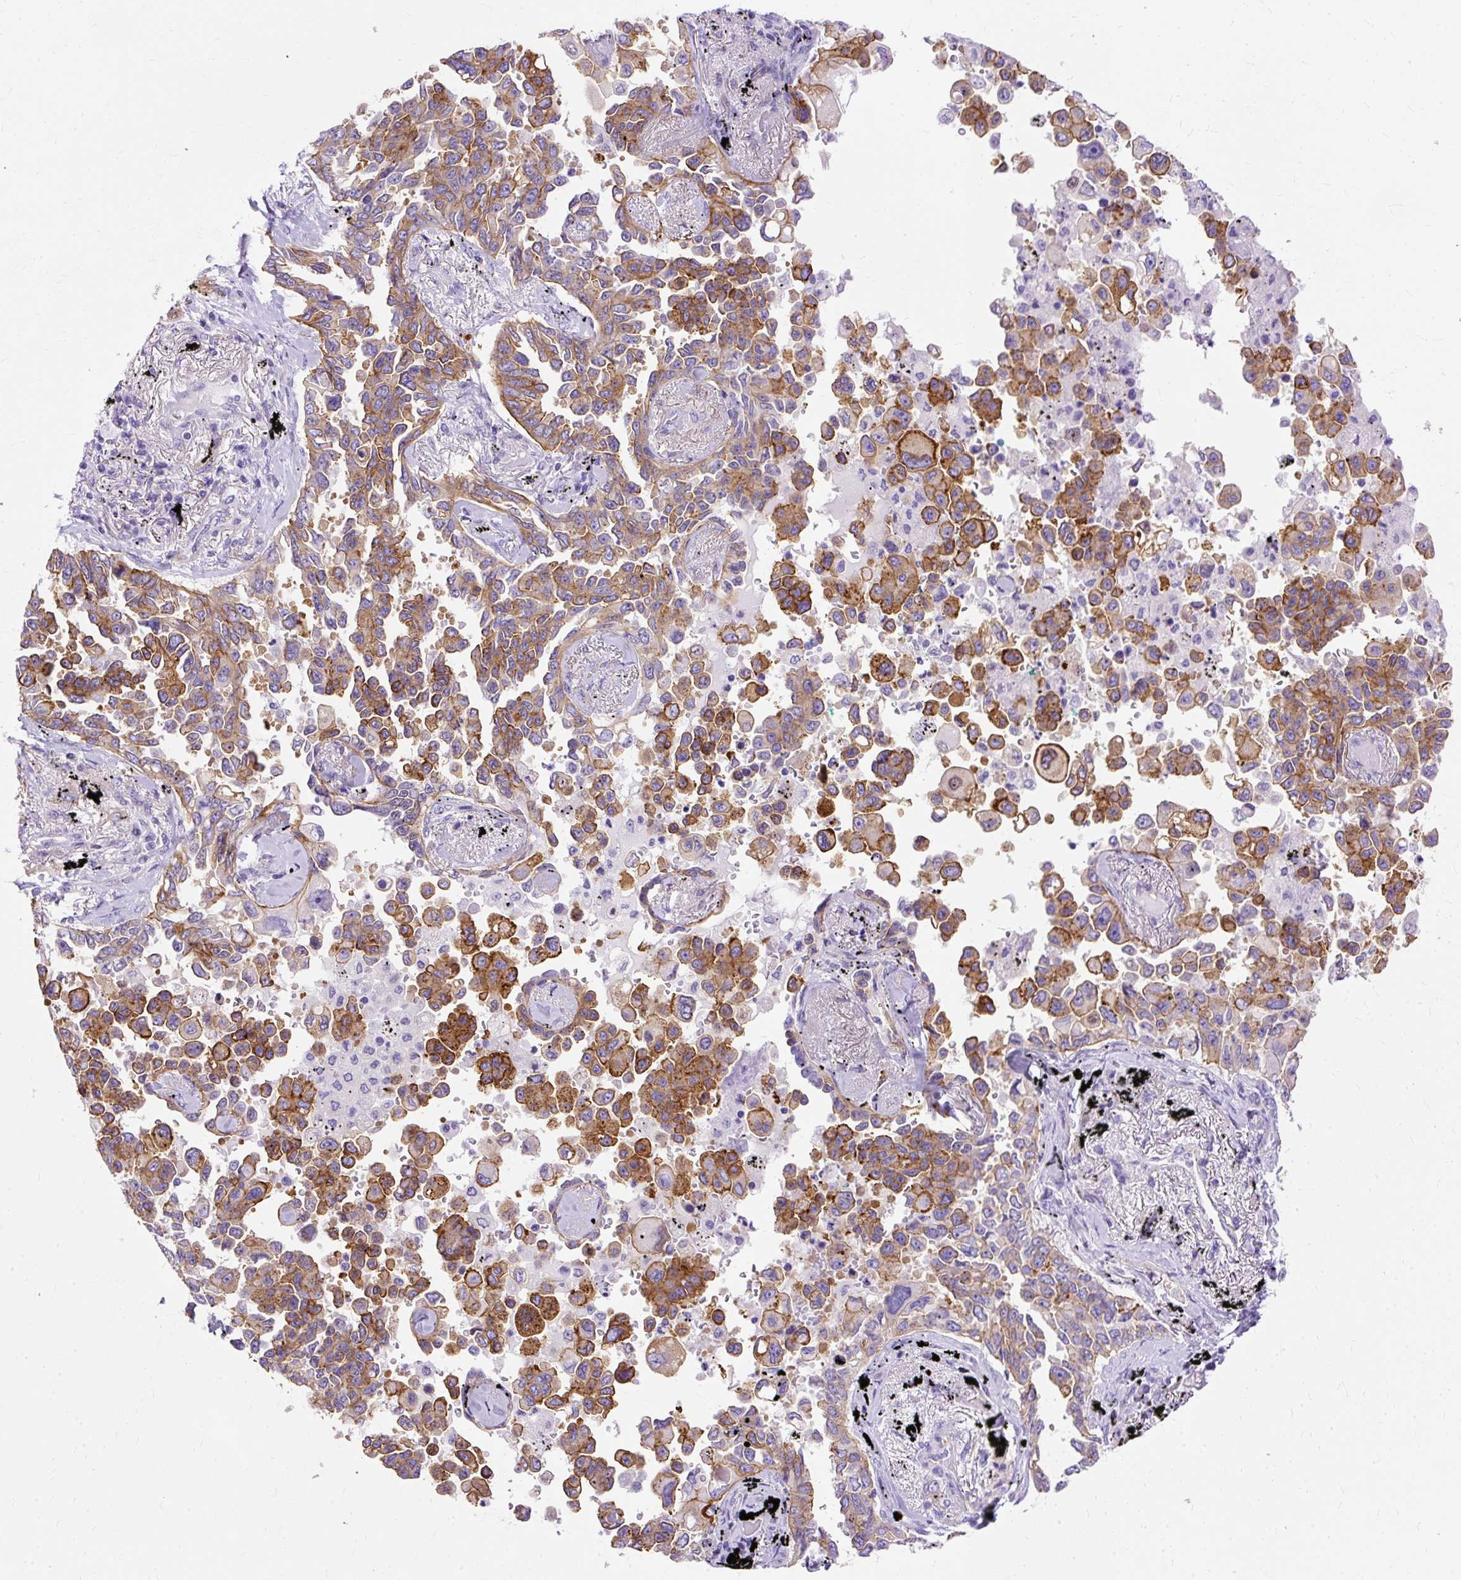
{"staining": {"intensity": "moderate", "quantity": ">75%", "location": "cytoplasmic/membranous"}, "tissue": "lung cancer", "cell_type": "Tumor cells", "image_type": "cancer", "snomed": [{"axis": "morphology", "description": "Adenocarcinoma, NOS"}, {"axis": "topography", "description": "Lung"}], "caption": "An image of lung cancer stained for a protein reveals moderate cytoplasmic/membranous brown staining in tumor cells.", "gene": "MYO6", "patient": {"sex": "female", "age": 67}}